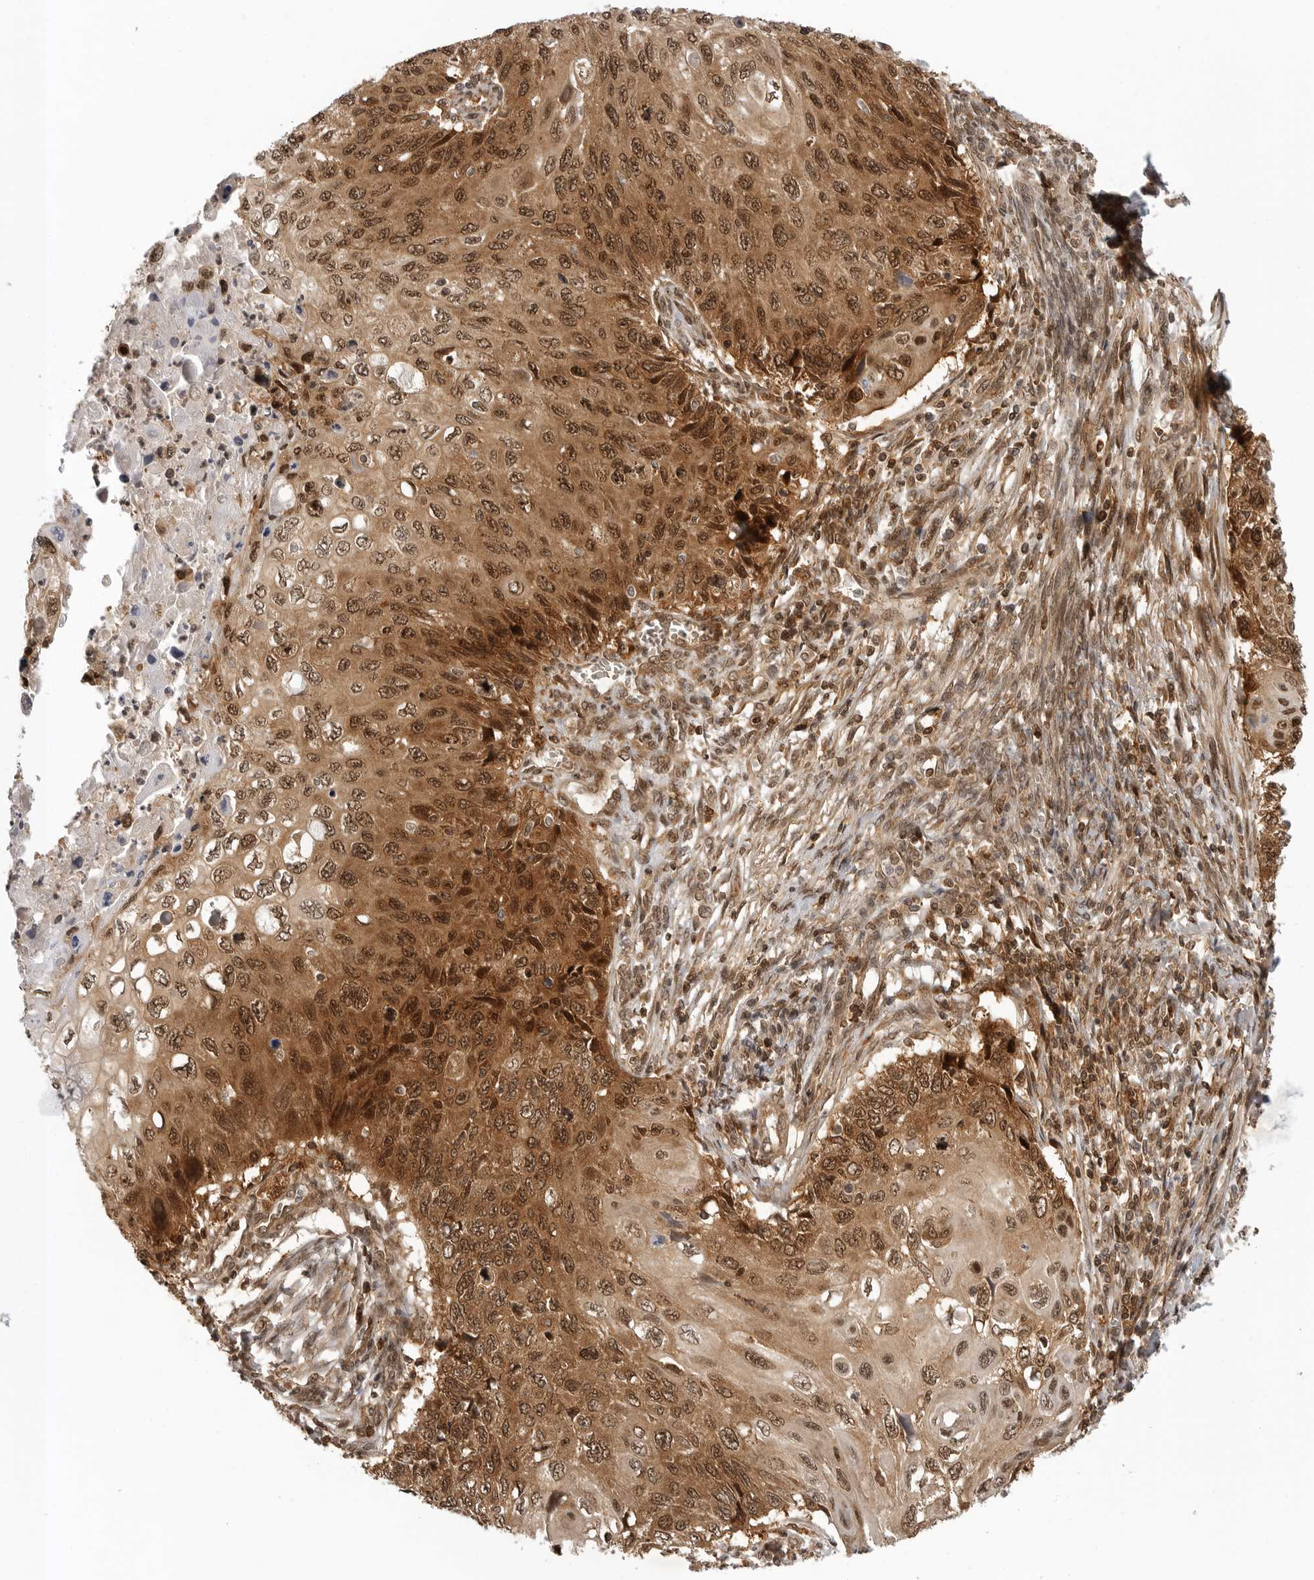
{"staining": {"intensity": "strong", "quantity": ">75%", "location": "cytoplasmic/membranous,nuclear"}, "tissue": "cervical cancer", "cell_type": "Tumor cells", "image_type": "cancer", "snomed": [{"axis": "morphology", "description": "Squamous cell carcinoma, NOS"}, {"axis": "topography", "description": "Cervix"}], "caption": "Protein expression analysis of squamous cell carcinoma (cervical) displays strong cytoplasmic/membranous and nuclear staining in about >75% of tumor cells.", "gene": "SZRD1", "patient": {"sex": "female", "age": 70}}